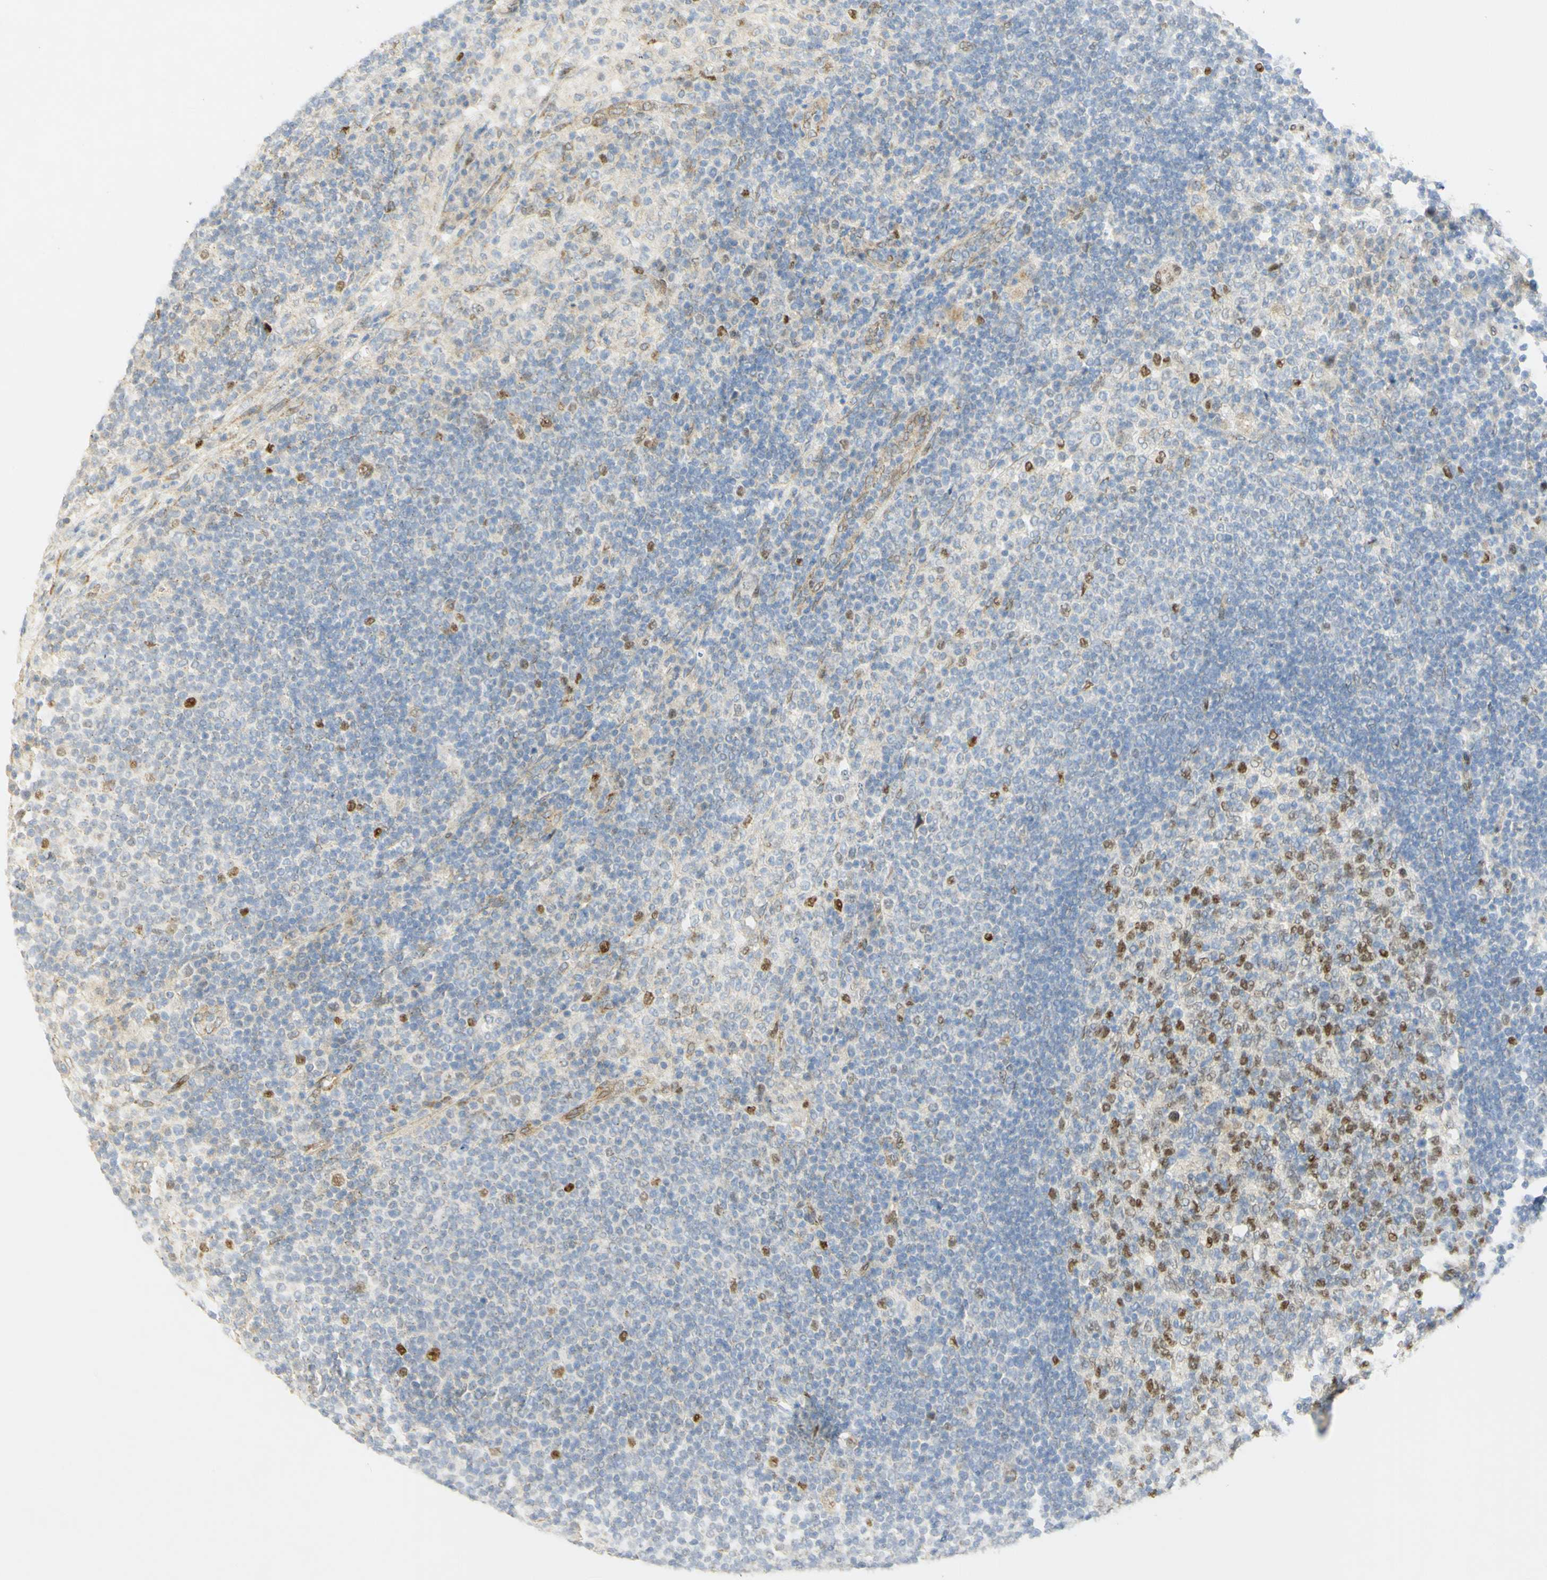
{"staining": {"intensity": "strong", "quantity": "25%-75%", "location": "nuclear"}, "tissue": "lymph node", "cell_type": "Germinal center cells", "image_type": "normal", "snomed": [{"axis": "morphology", "description": "Normal tissue, NOS"}, {"axis": "topography", "description": "Lymph node"}], "caption": "A high-resolution micrograph shows immunohistochemistry (IHC) staining of normal lymph node, which shows strong nuclear staining in about 25%-75% of germinal center cells.", "gene": "E2F1", "patient": {"sex": "female", "age": 53}}